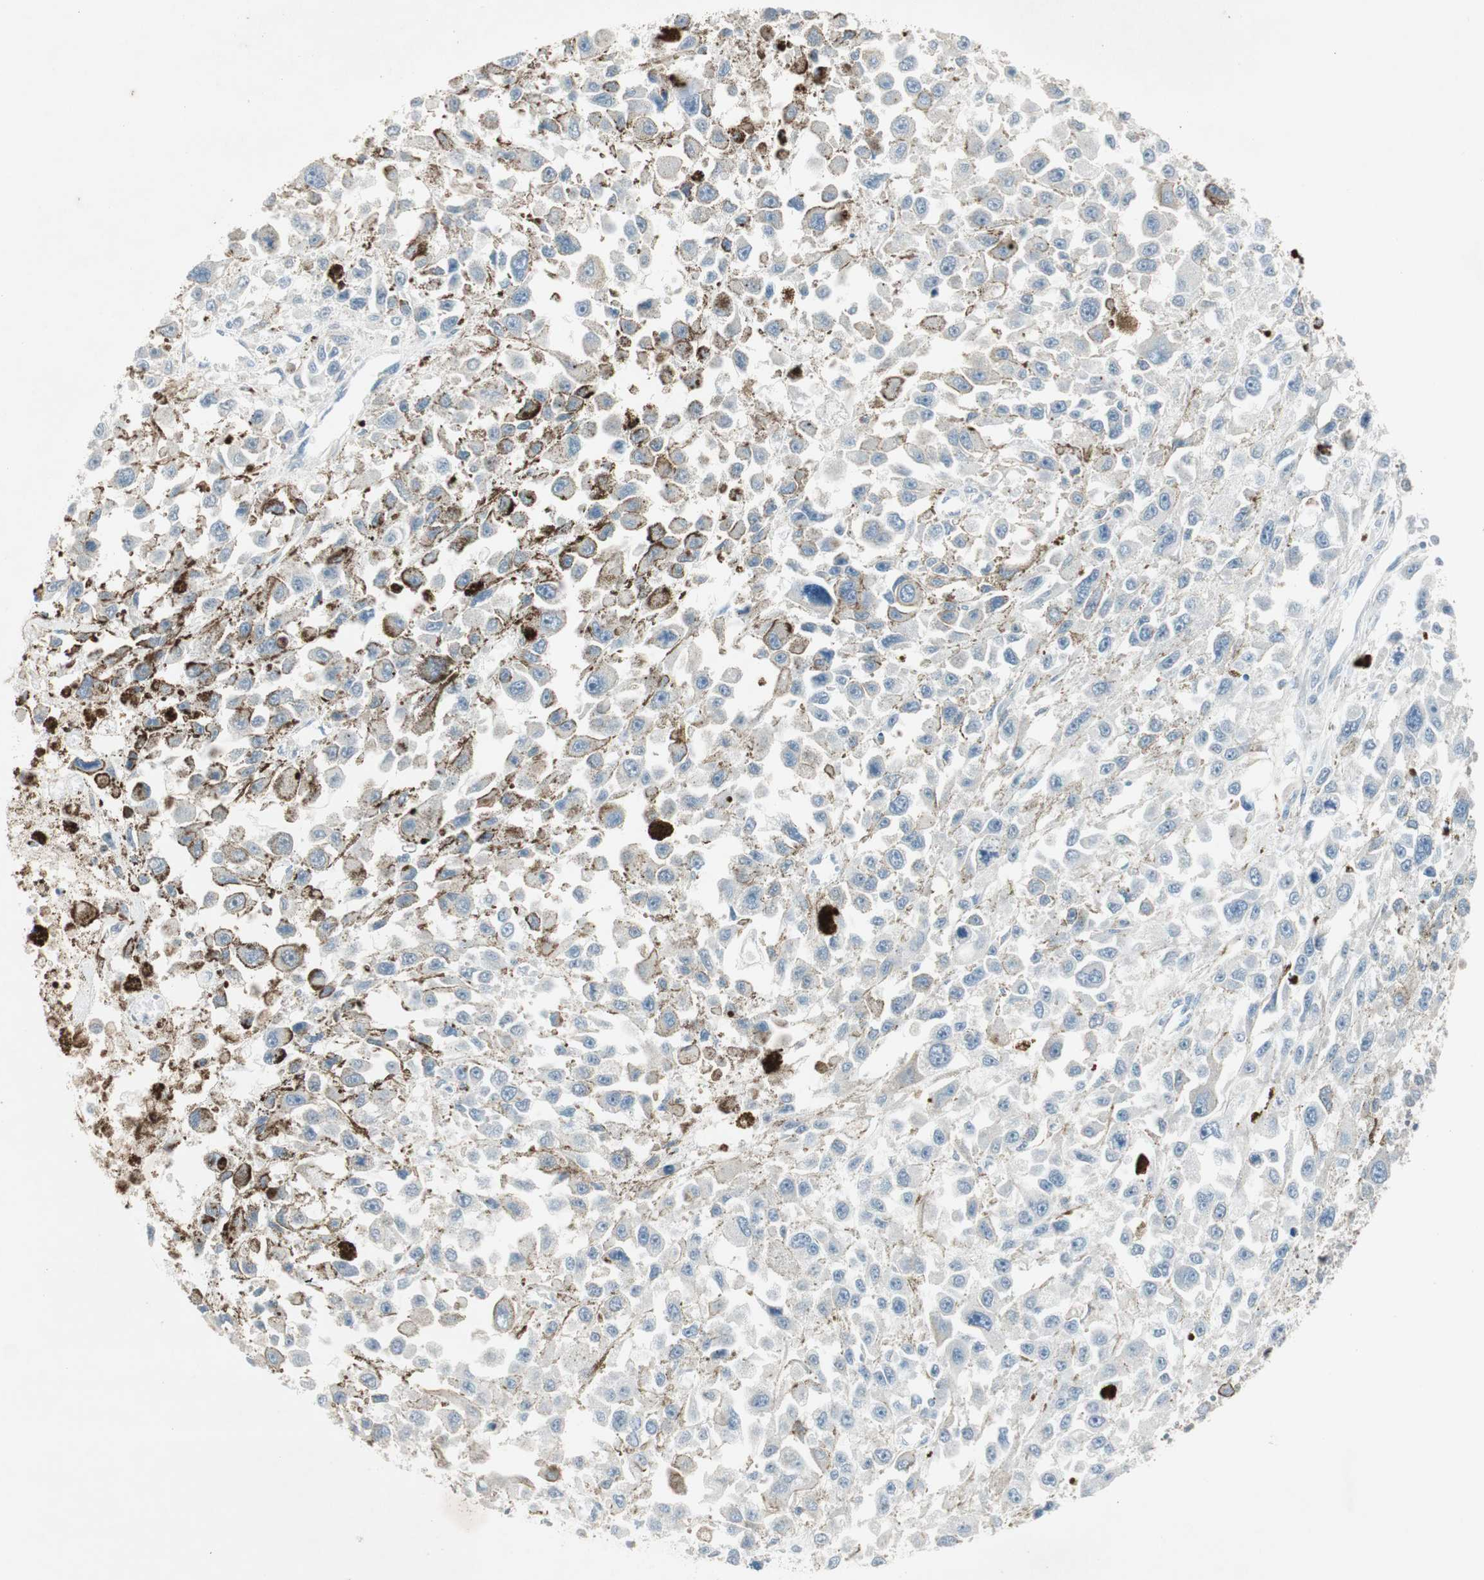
{"staining": {"intensity": "negative", "quantity": "none", "location": "none"}, "tissue": "melanoma", "cell_type": "Tumor cells", "image_type": "cancer", "snomed": [{"axis": "morphology", "description": "Malignant melanoma, Metastatic site"}, {"axis": "topography", "description": "Lymph node"}], "caption": "Immunohistochemical staining of human malignant melanoma (metastatic site) shows no significant positivity in tumor cells.", "gene": "MAPRE3", "patient": {"sex": "male", "age": 59}}